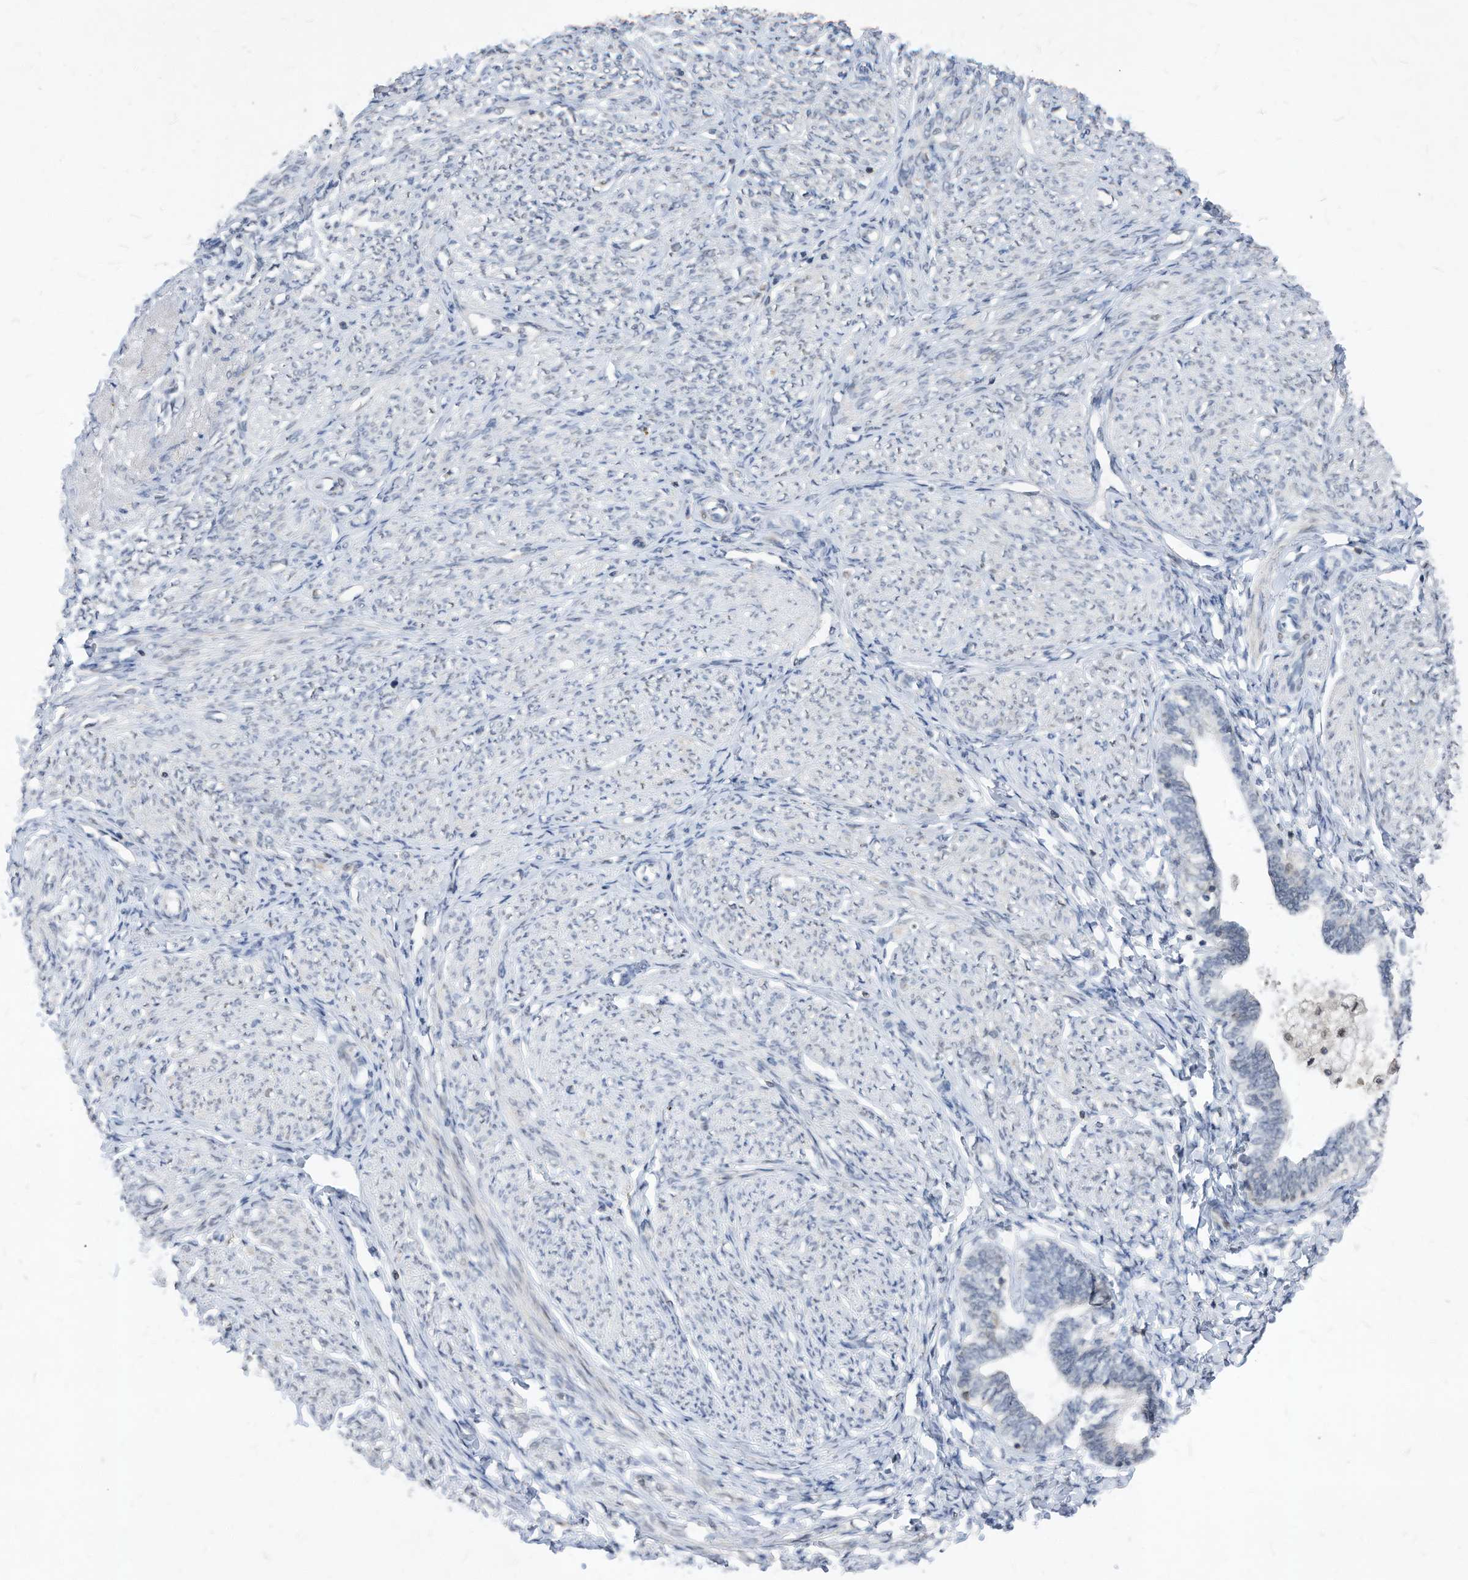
{"staining": {"intensity": "negative", "quantity": "none", "location": "none"}, "tissue": "endometrium", "cell_type": "Cells in endometrial stroma", "image_type": "normal", "snomed": [{"axis": "morphology", "description": "Normal tissue, NOS"}, {"axis": "topography", "description": "Endometrium"}], "caption": "IHC photomicrograph of benign endometrium: human endometrium stained with DAB displays no significant protein expression in cells in endometrial stroma. (DAB (3,3'-diaminobenzidine) immunohistochemistry with hematoxylin counter stain).", "gene": "KPNB1", "patient": {"sex": "female", "age": 72}}